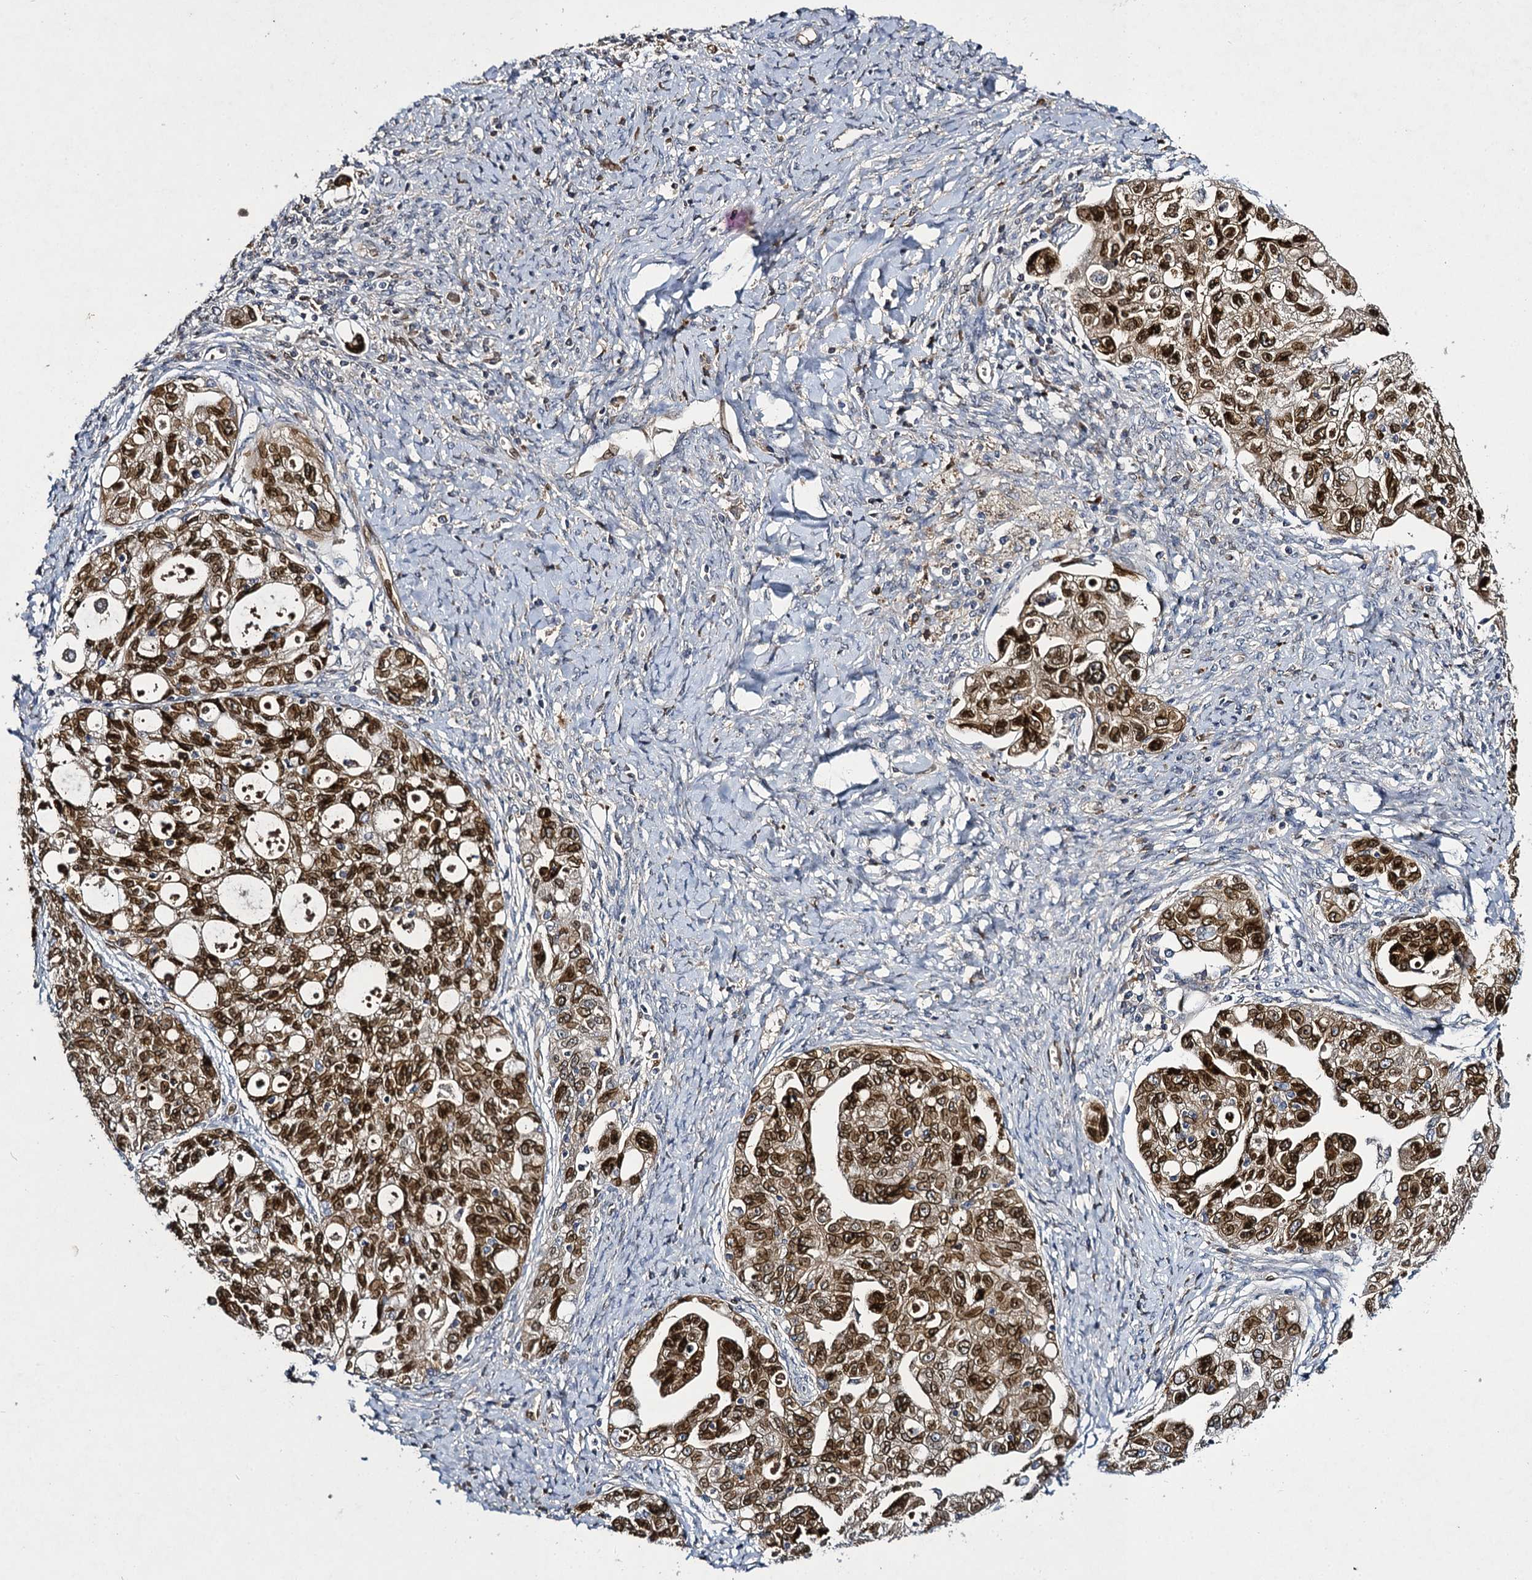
{"staining": {"intensity": "moderate", "quantity": ">75%", "location": "cytoplasmic/membranous,nuclear"}, "tissue": "ovarian cancer", "cell_type": "Tumor cells", "image_type": "cancer", "snomed": [{"axis": "morphology", "description": "Carcinoma, NOS"}, {"axis": "morphology", "description": "Cystadenocarcinoma, serous, NOS"}, {"axis": "topography", "description": "Ovary"}], "caption": "Brown immunohistochemical staining in human serous cystadenocarcinoma (ovarian) shows moderate cytoplasmic/membranous and nuclear positivity in about >75% of tumor cells.", "gene": "SLC11A2", "patient": {"sex": "female", "age": 69}}